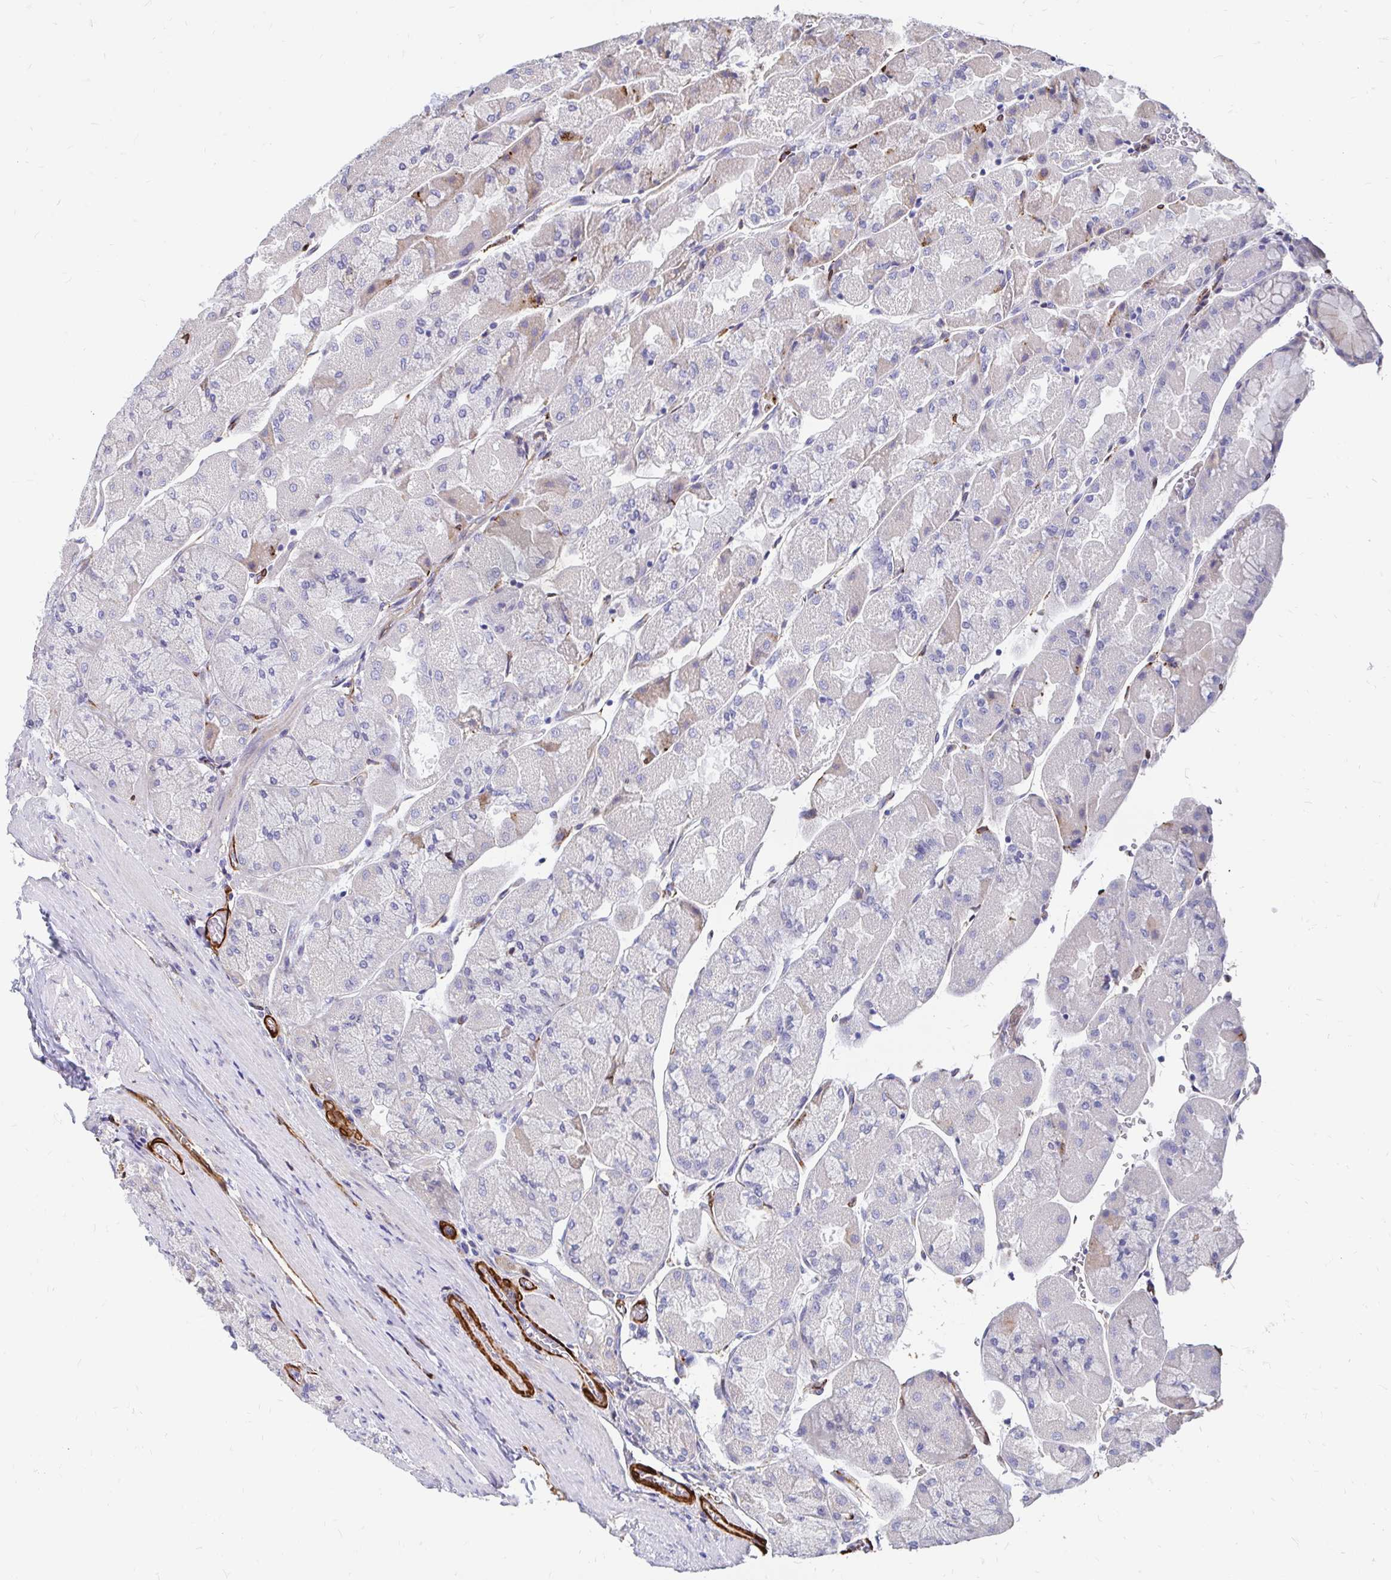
{"staining": {"intensity": "weak", "quantity": "<25%", "location": "cytoplasmic/membranous"}, "tissue": "stomach", "cell_type": "Glandular cells", "image_type": "normal", "snomed": [{"axis": "morphology", "description": "Normal tissue, NOS"}, {"axis": "topography", "description": "Stomach"}], "caption": "The immunohistochemistry (IHC) micrograph has no significant positivity in glandular cells of stomach. (Immunohistochemistry, brightfield microscopy, high magnification).", "gene": "CDKL1", "patient": {"sex": "female", "age": 61}}